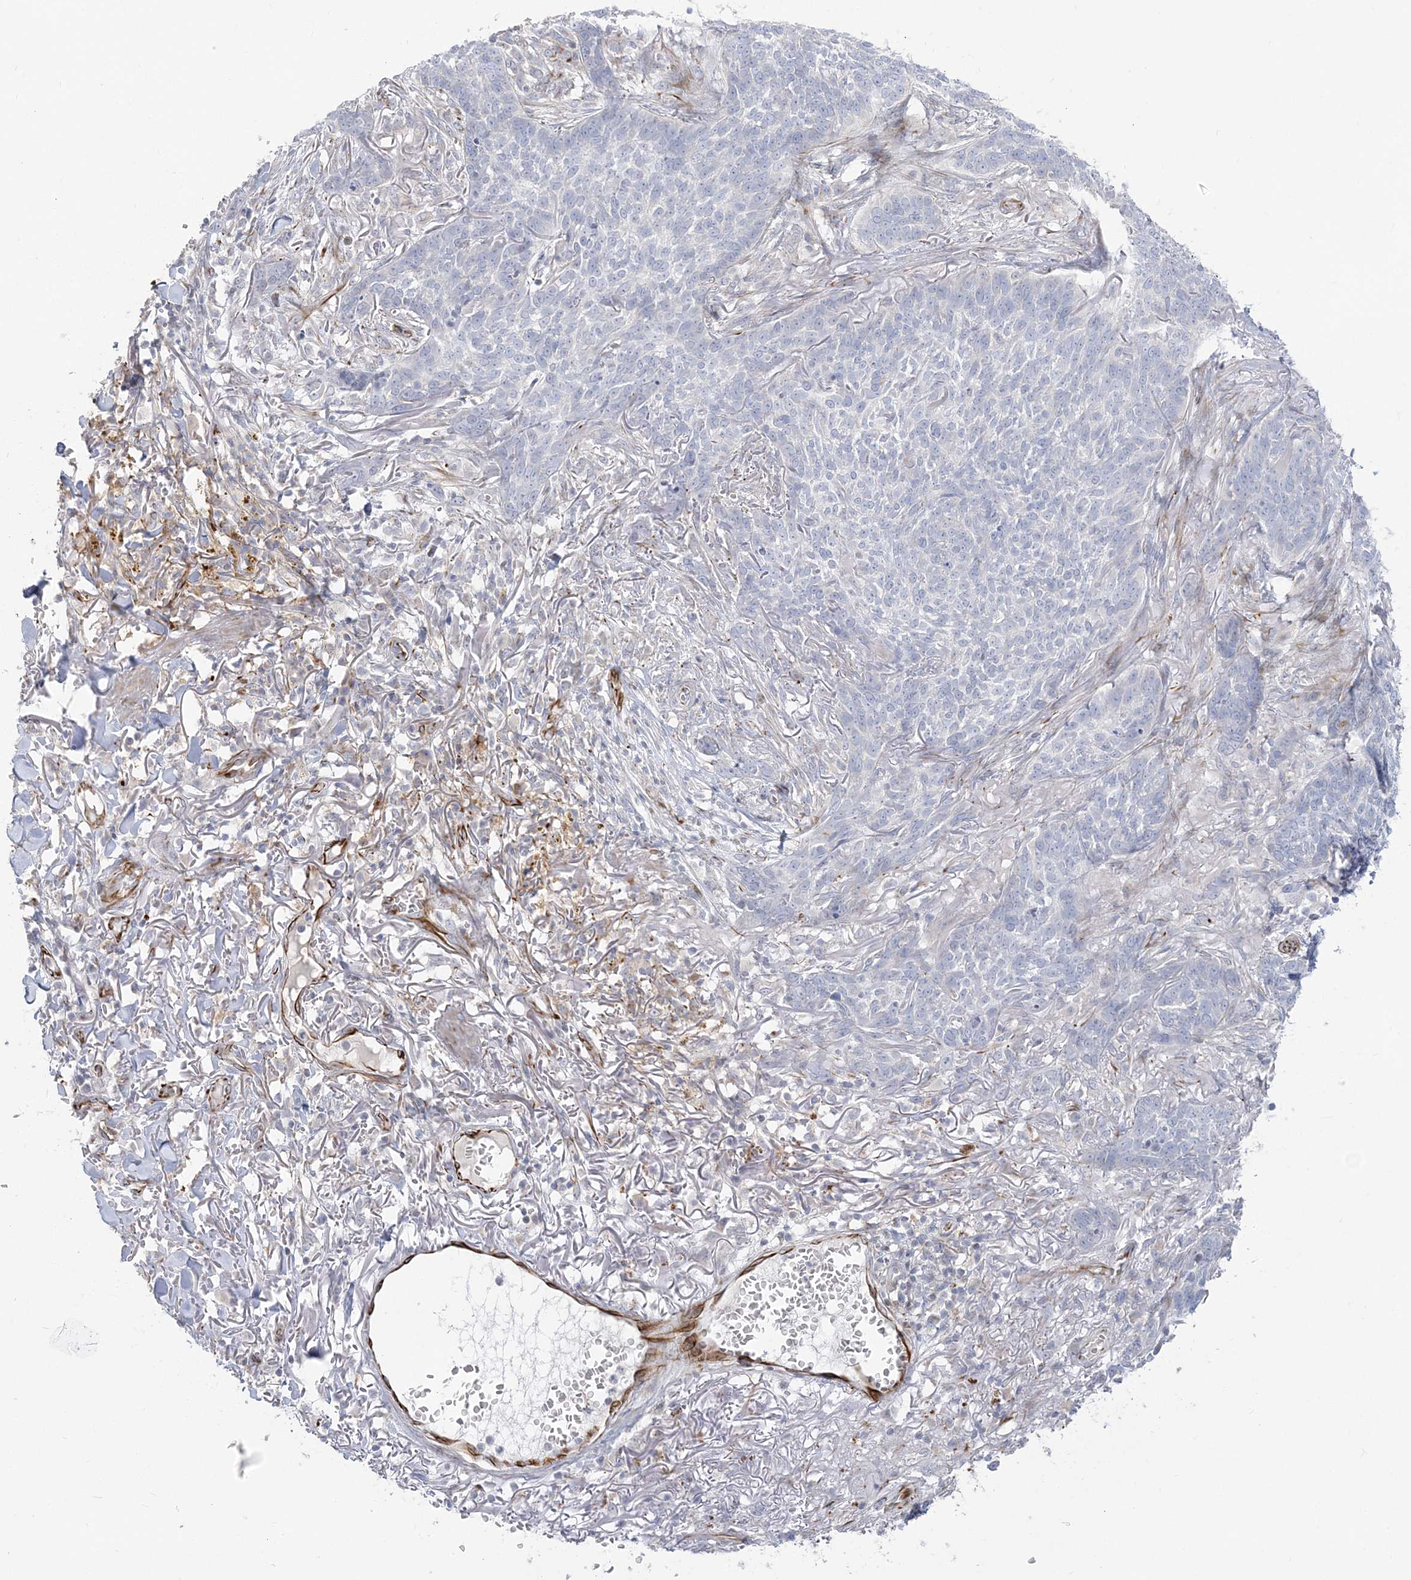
{"staining": {"intensity": "negative", "quantity": "none", "location": "none"}, "tissue": "skin cancer", "cell_type": "Tumor cells", "image_type": "cancer", "snomed": [{"axis": "morphology", "description": "Basal cell carcinoma"}, {"axis": "topography", "description": "Skin"}], "caption": "There is no significant staining in tumor cells of basal cell carcinoma (skin). Nuclei are stained in blue.", "gene": "GPAT2", "patient": {"sex": "male", "age": 85}}